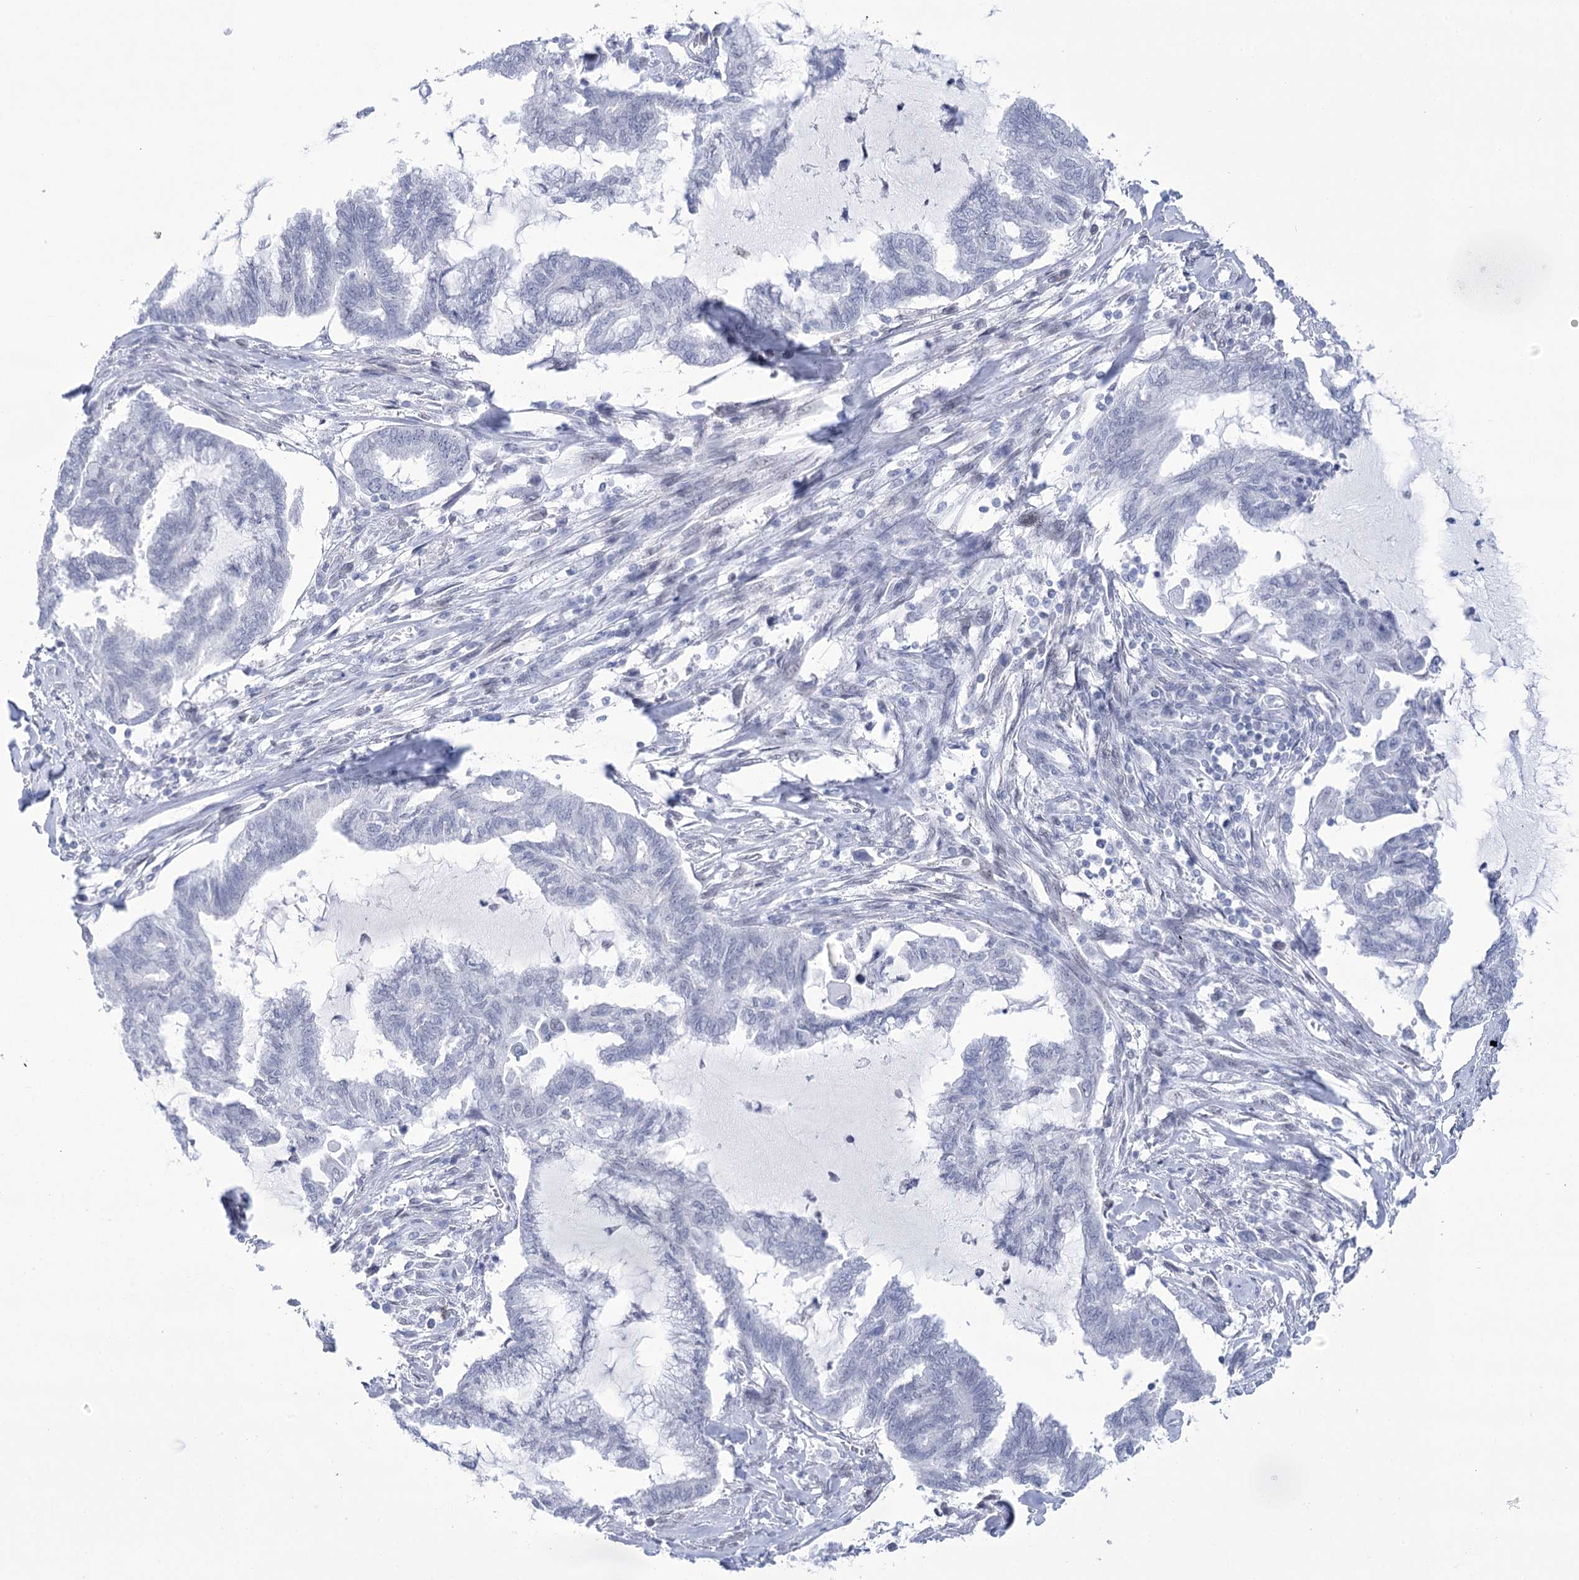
{"staining": {"intensity": "negative", "quantity": "none", "location": "none"}, "tissue": "endometrial cancer", "cell_type": "Tumor cells", "image_type": "cancer", "snomed": [{"axis": "morphology", "description": "Adenocarcinoma, NOS"}, {"axis": "topography", "description": "Endometrium"}], "caption": "This is an immunohistochemistry image of adenocarcinoma (endometrial). There is no expression in tumor cells.", "gene": "HORMAD1", "patient": {"sex": "female", "age": 86}}